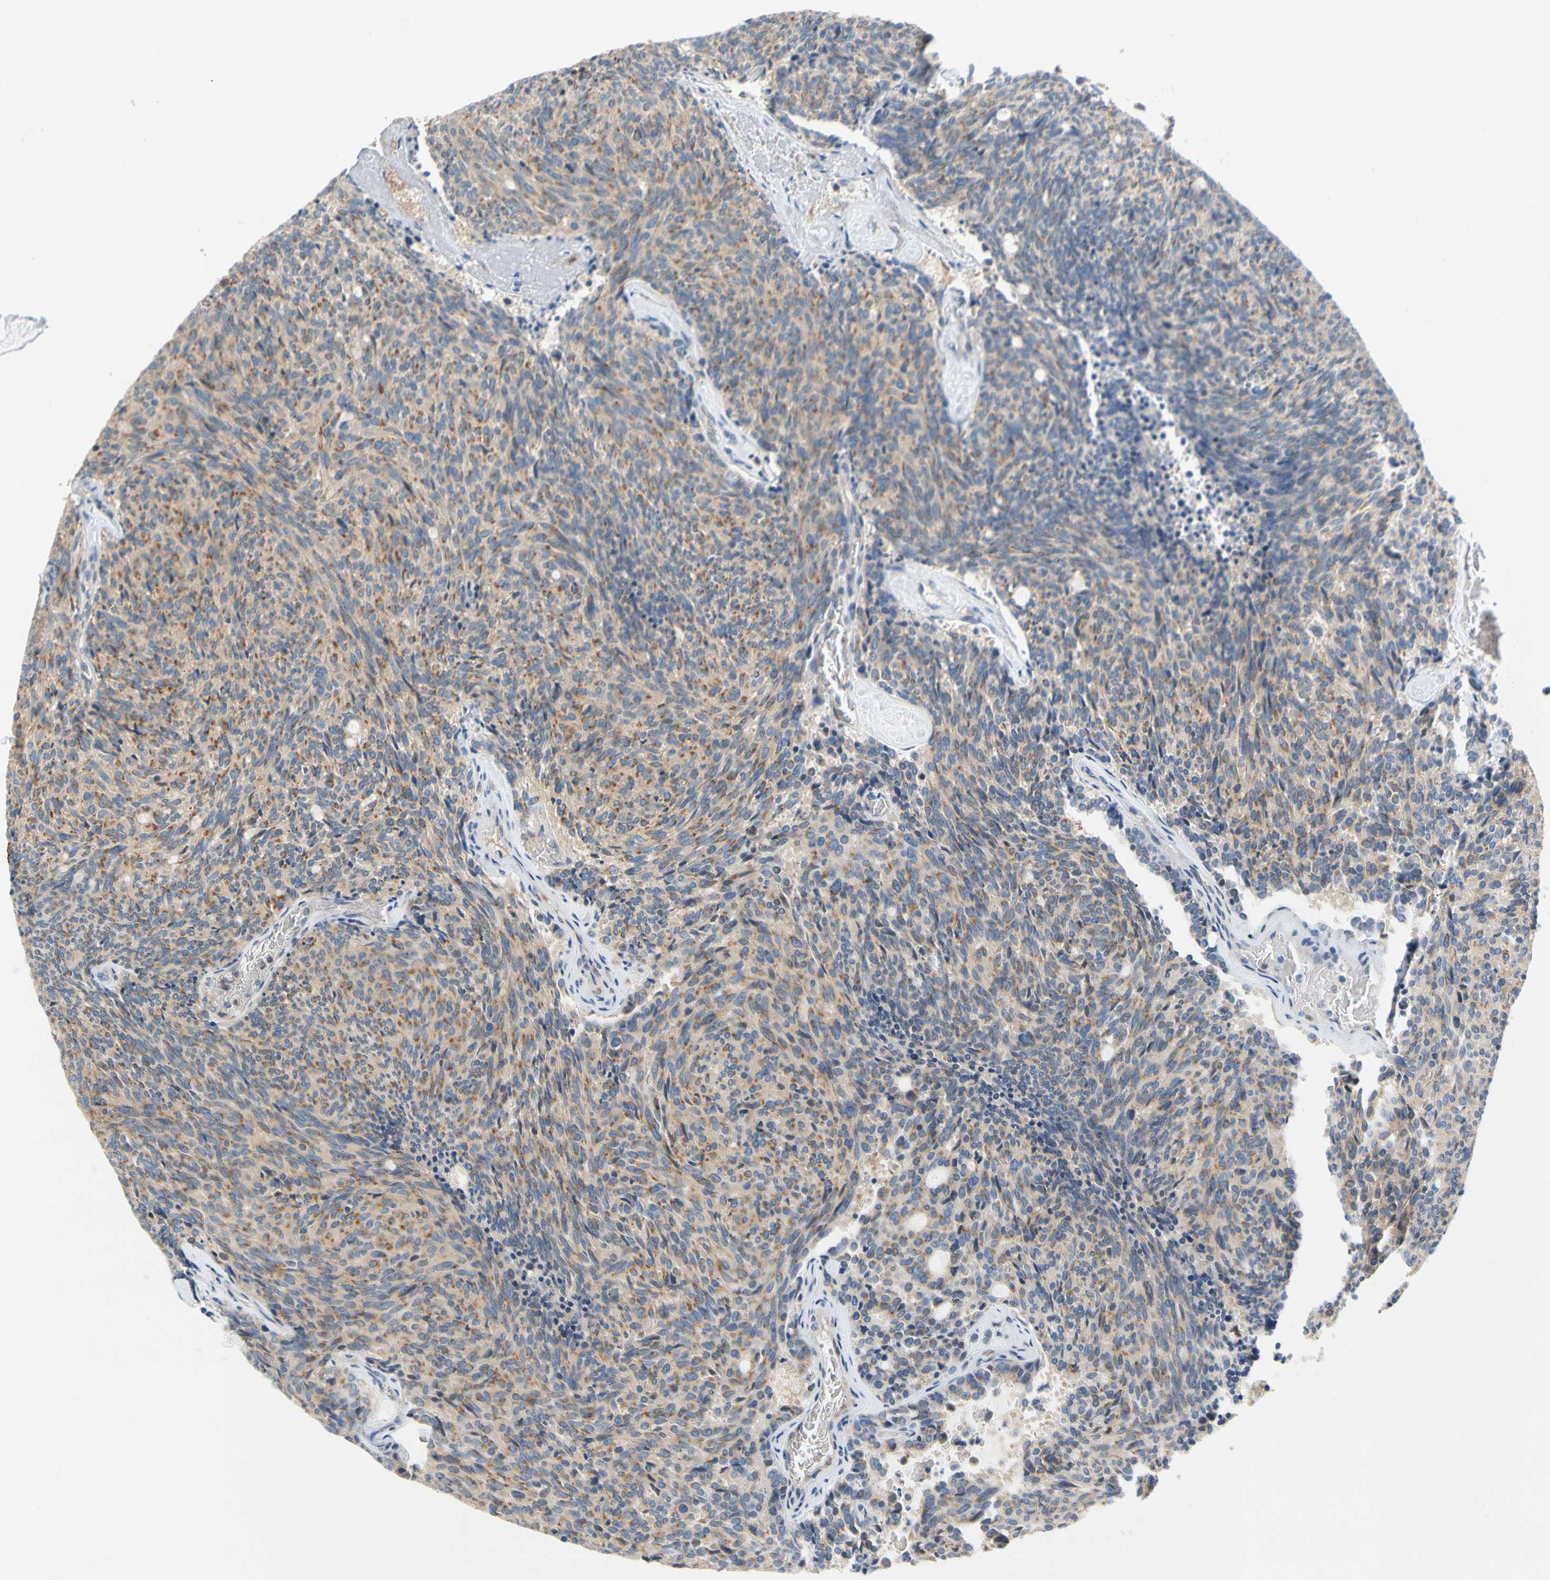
{"staining": {"intensity": "moderate", "quantity": "25%-75%", "location": "cytoplasmic/membranous"}, "tissue": "carcinoid", "cell_type": "Tumor cells", "image_type": "cancer", "snomed": [{"axis": "morphology", "description": "Carcinoid, malignant, NOS"}, {"axis": "topography", "description": "Pancreas"}], "caption": "Immunohistochemical staining of malignant carcinoid demonstrates medium levels of moderate cytoplasmic/membranous protein positivity in approximately 25%-75% of tumor cells.", "gene": "GPSM2", "patient": {"sex": "female", "age": 54}}